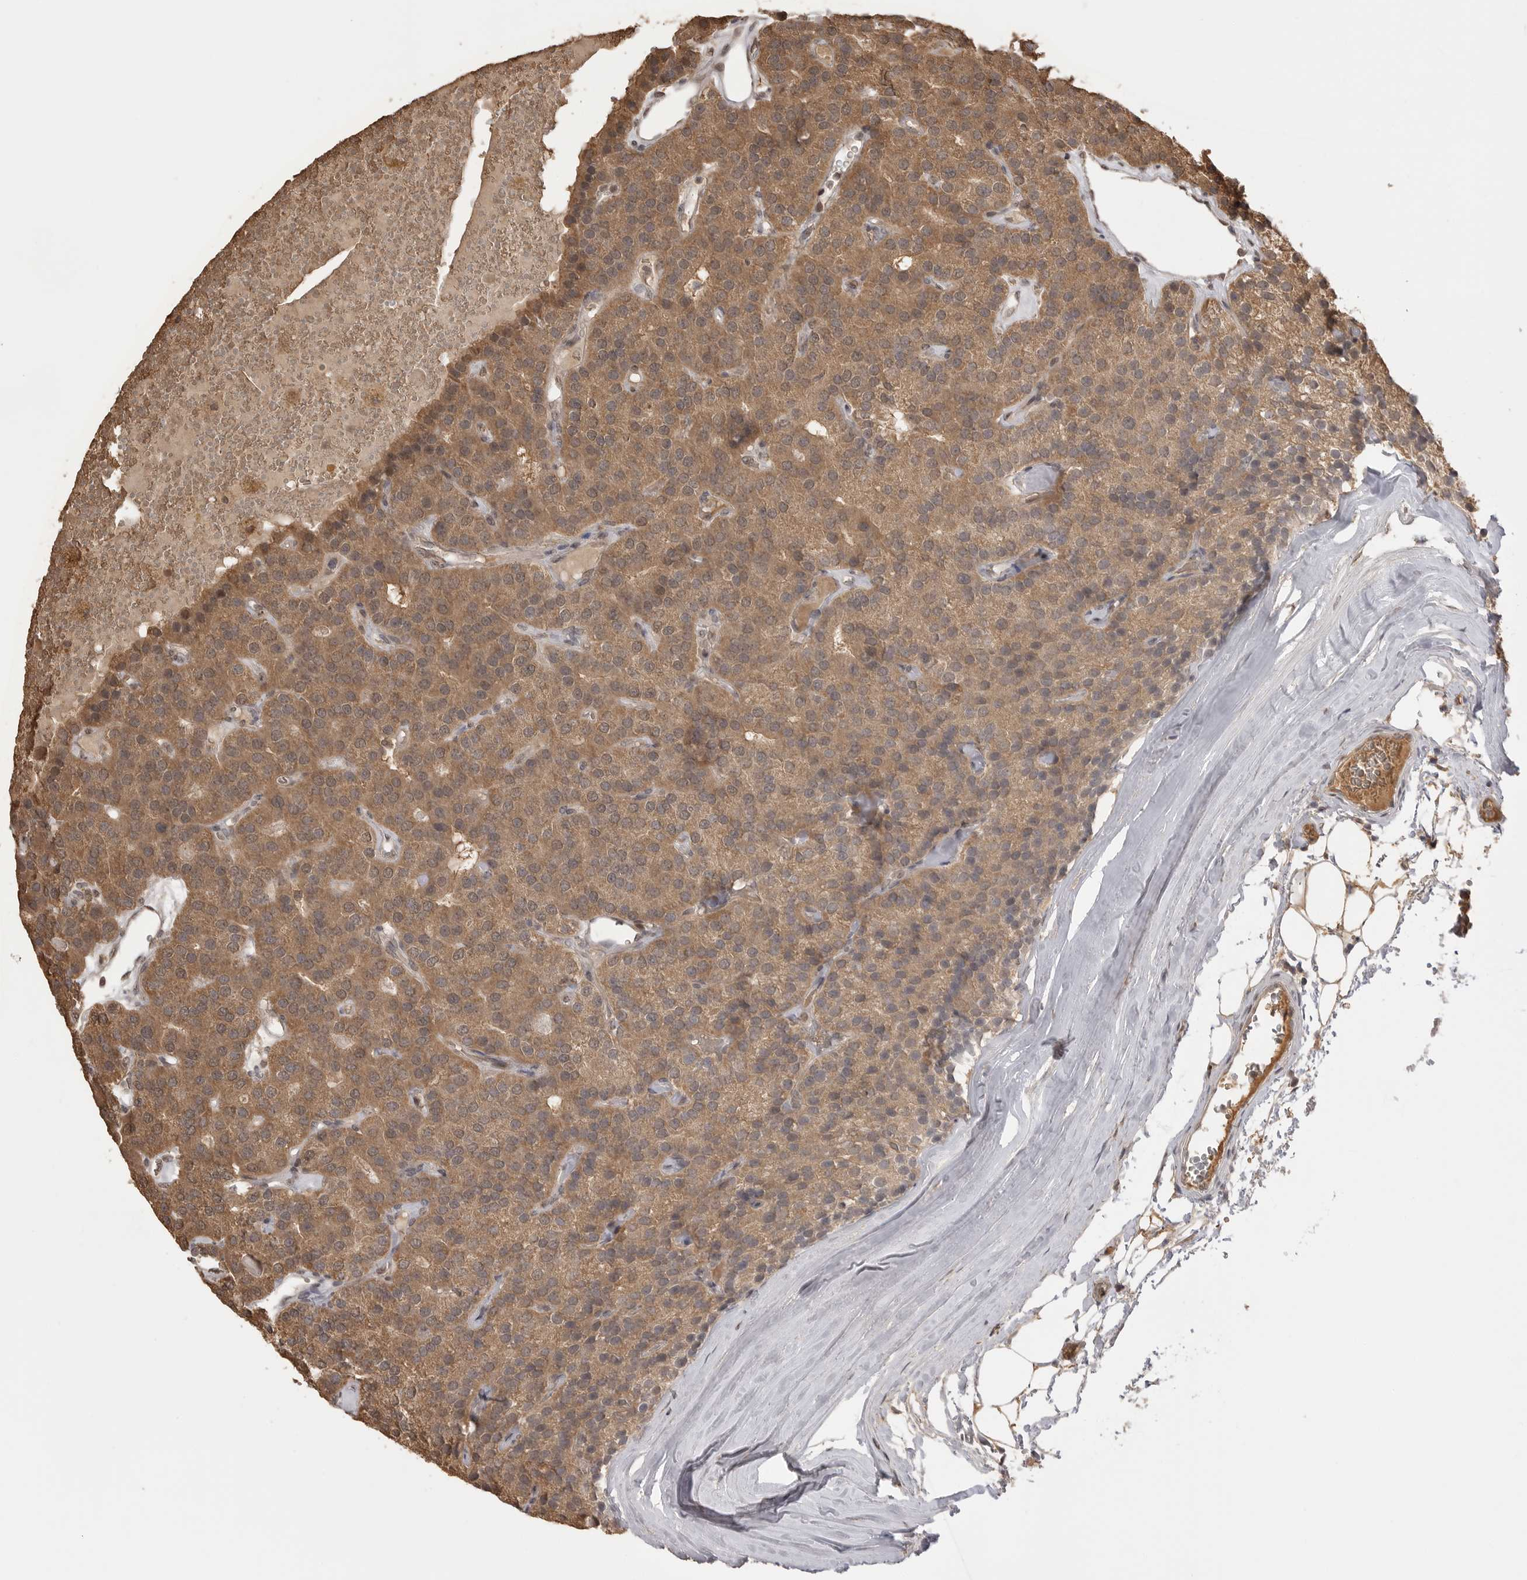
{"staining": {"intensity": "moderate", "quantity": ">75%", "location": "cytoplasmic/membranous"}, "tissue": "parathyroid gland", "cell_type": "Glandular cells", "image_type": "normal", "snomed": [{"axis": "morphology", "description": "Normal tissue, NOS"}, {"axis": "morphology", "description": "Adenoma, NOS"}, {"axis": "topography", "description": "Parathyroid gland"}], "caption": "Immunohistochemistry (IHC) micrograph of benign parathyroid gland stained for a protein (brown), which displays medium levels of moderate cytoplasmic/membranous expression in about >75% of glandular cells.", "gene": "ASPSCR1", "patient": {"sex": "female", "age": 86}}